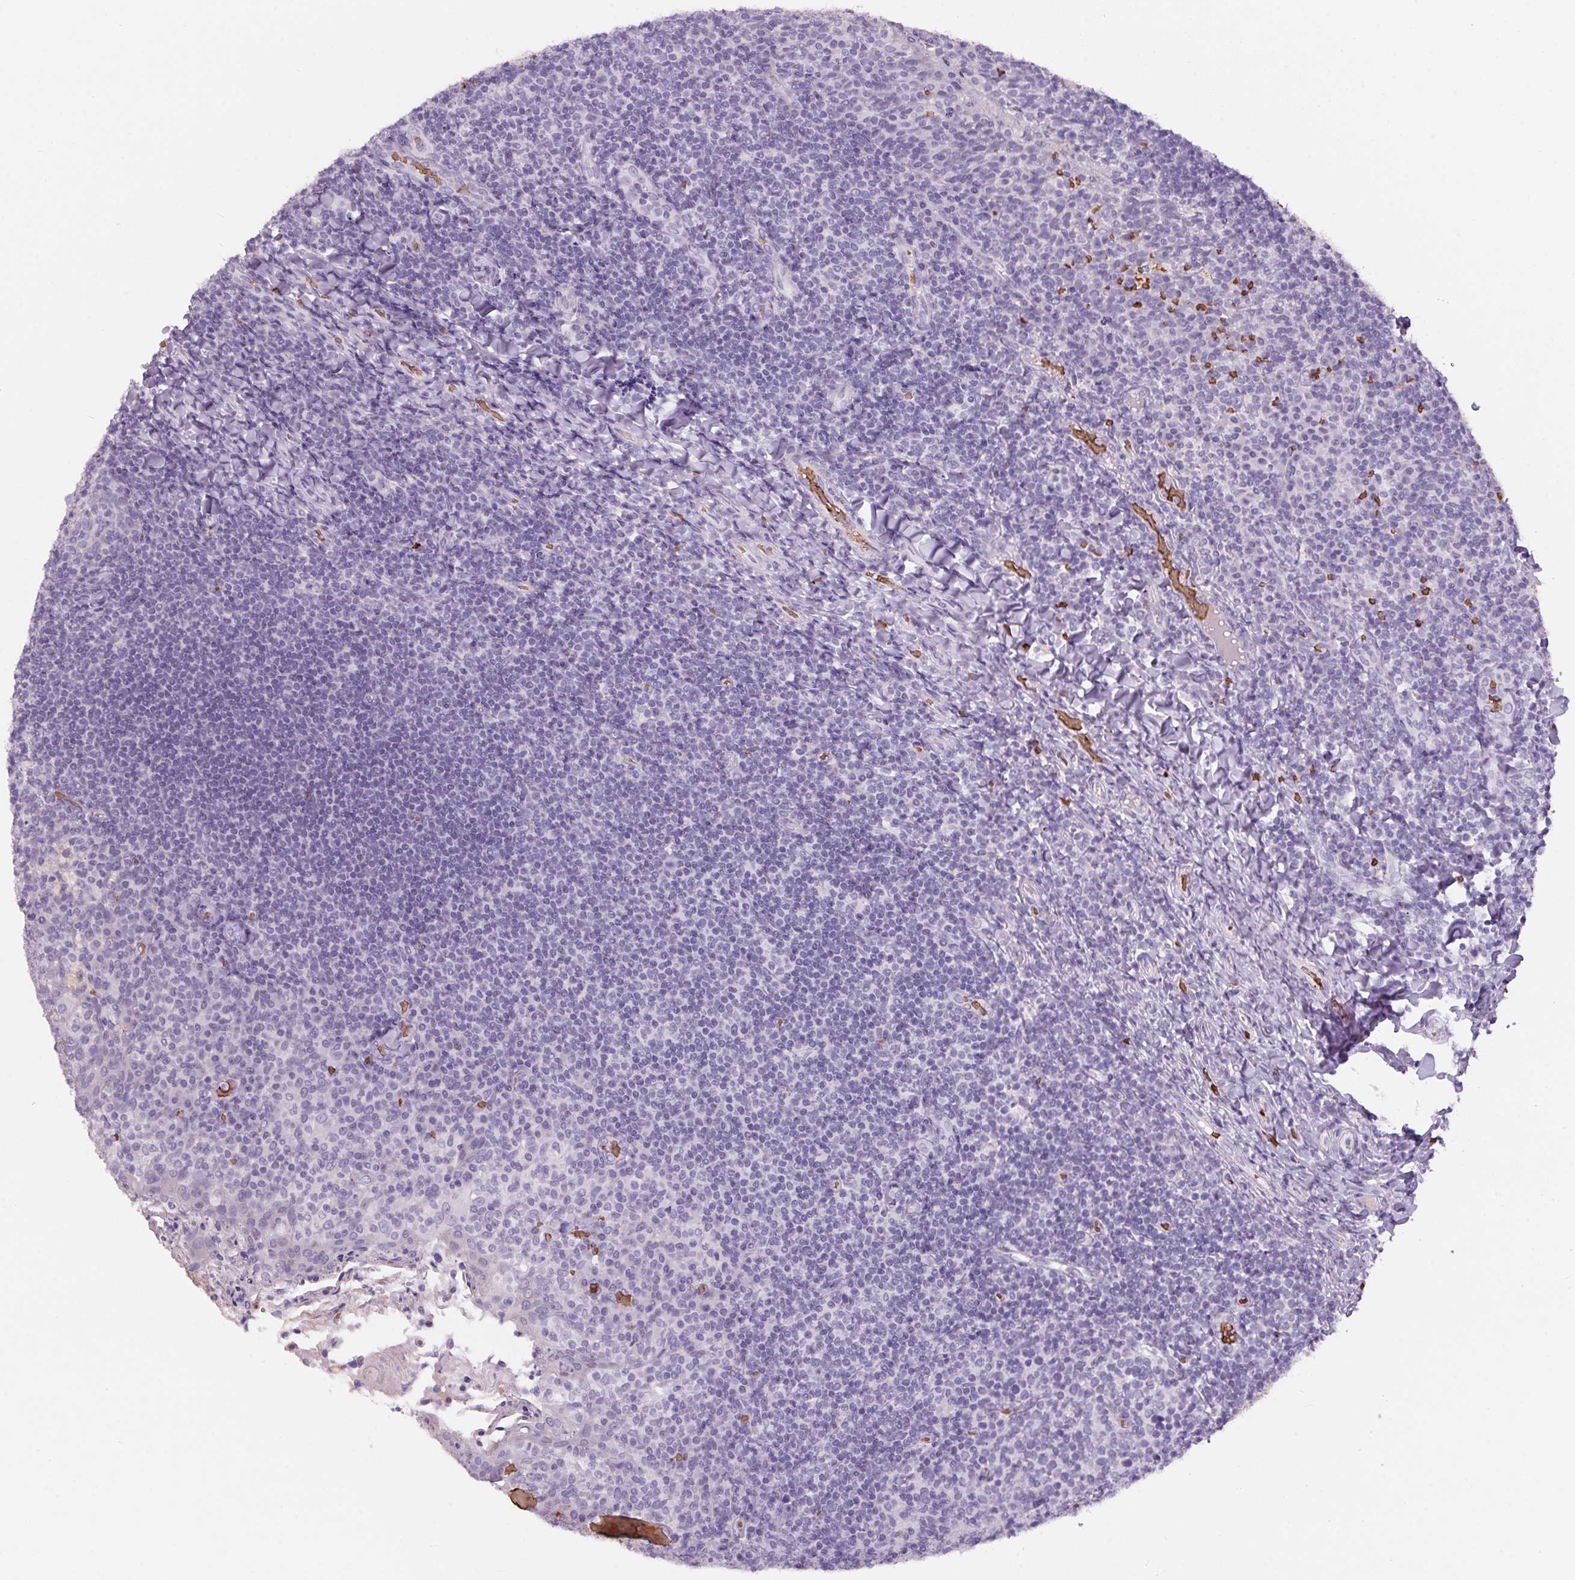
{"staining": {"intensity": "negative", "quantity": "none", "location": "none"}, "tissue": "tonsil", "cell_type": "Germinal center cells", "image_type": "normal", "snomed": [{"axis": "morphology", "description": "Normal tissue, NOS"}, {"axis": "topography", "description": "Tonsil"}], "caption": "Germinal center cells are negative for protein expression in benign human tonsil. (DAB (3,3'-diaminobenzidine) immunohistochemistry with hematoxylin counter stain).", "gene": "HBQ1", "patient": {"sex": "female", "age": 10}}